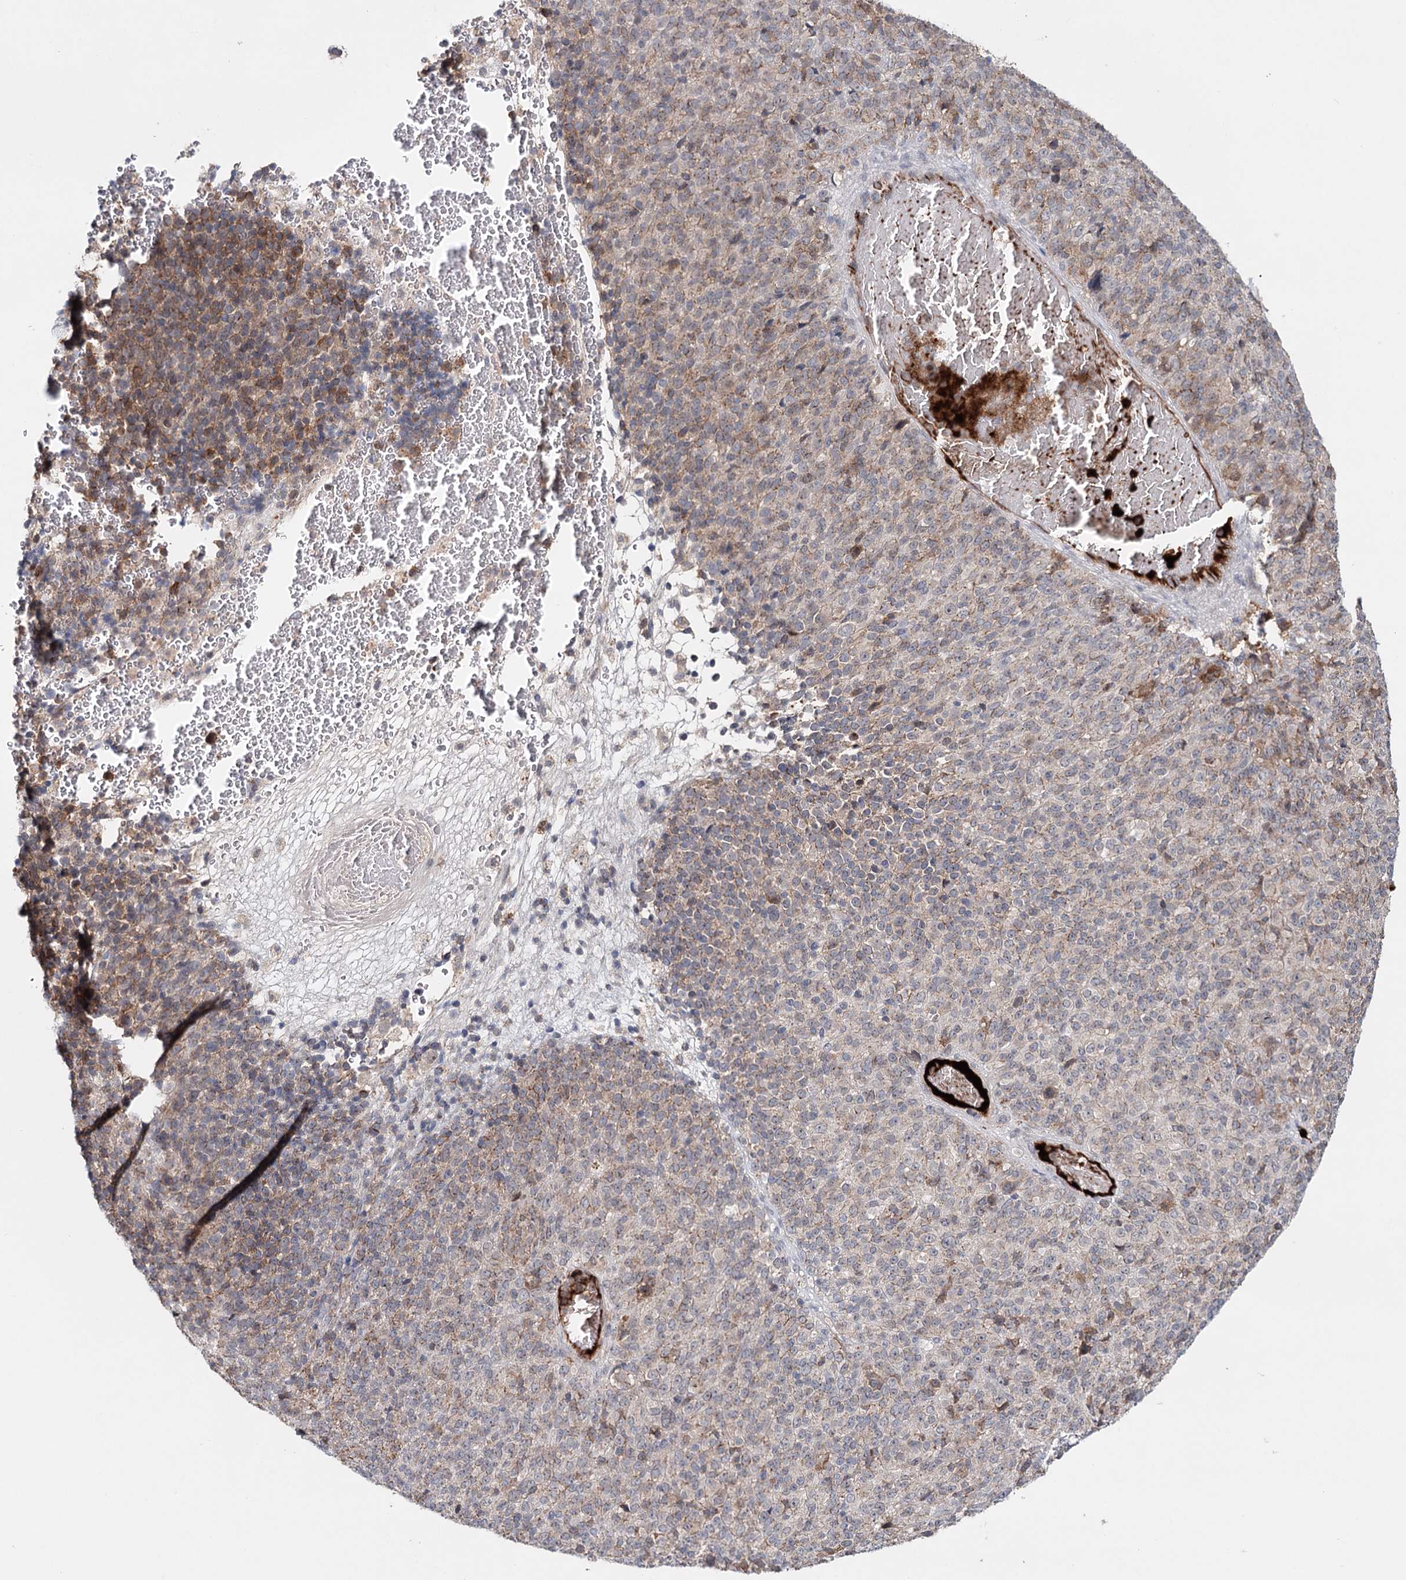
{"staining": {"intensity": "weak", "quantity": "<25%", "location": "cytoplasmic/membranous"}, "tissue": "melanoma", "cell_type": "Tumor cells", "image_type": "cancer", "snomed": [{"axis": "morphology", "description": "Malignant melanoma, Metastatic site"}, {"axis": "topography", "description": "Brain"}], "caption": "The image demonstrates no staining of tumor cells in melanoma.", "gene": "PKP4", "patient": {"sex": "female", "age": 56}}